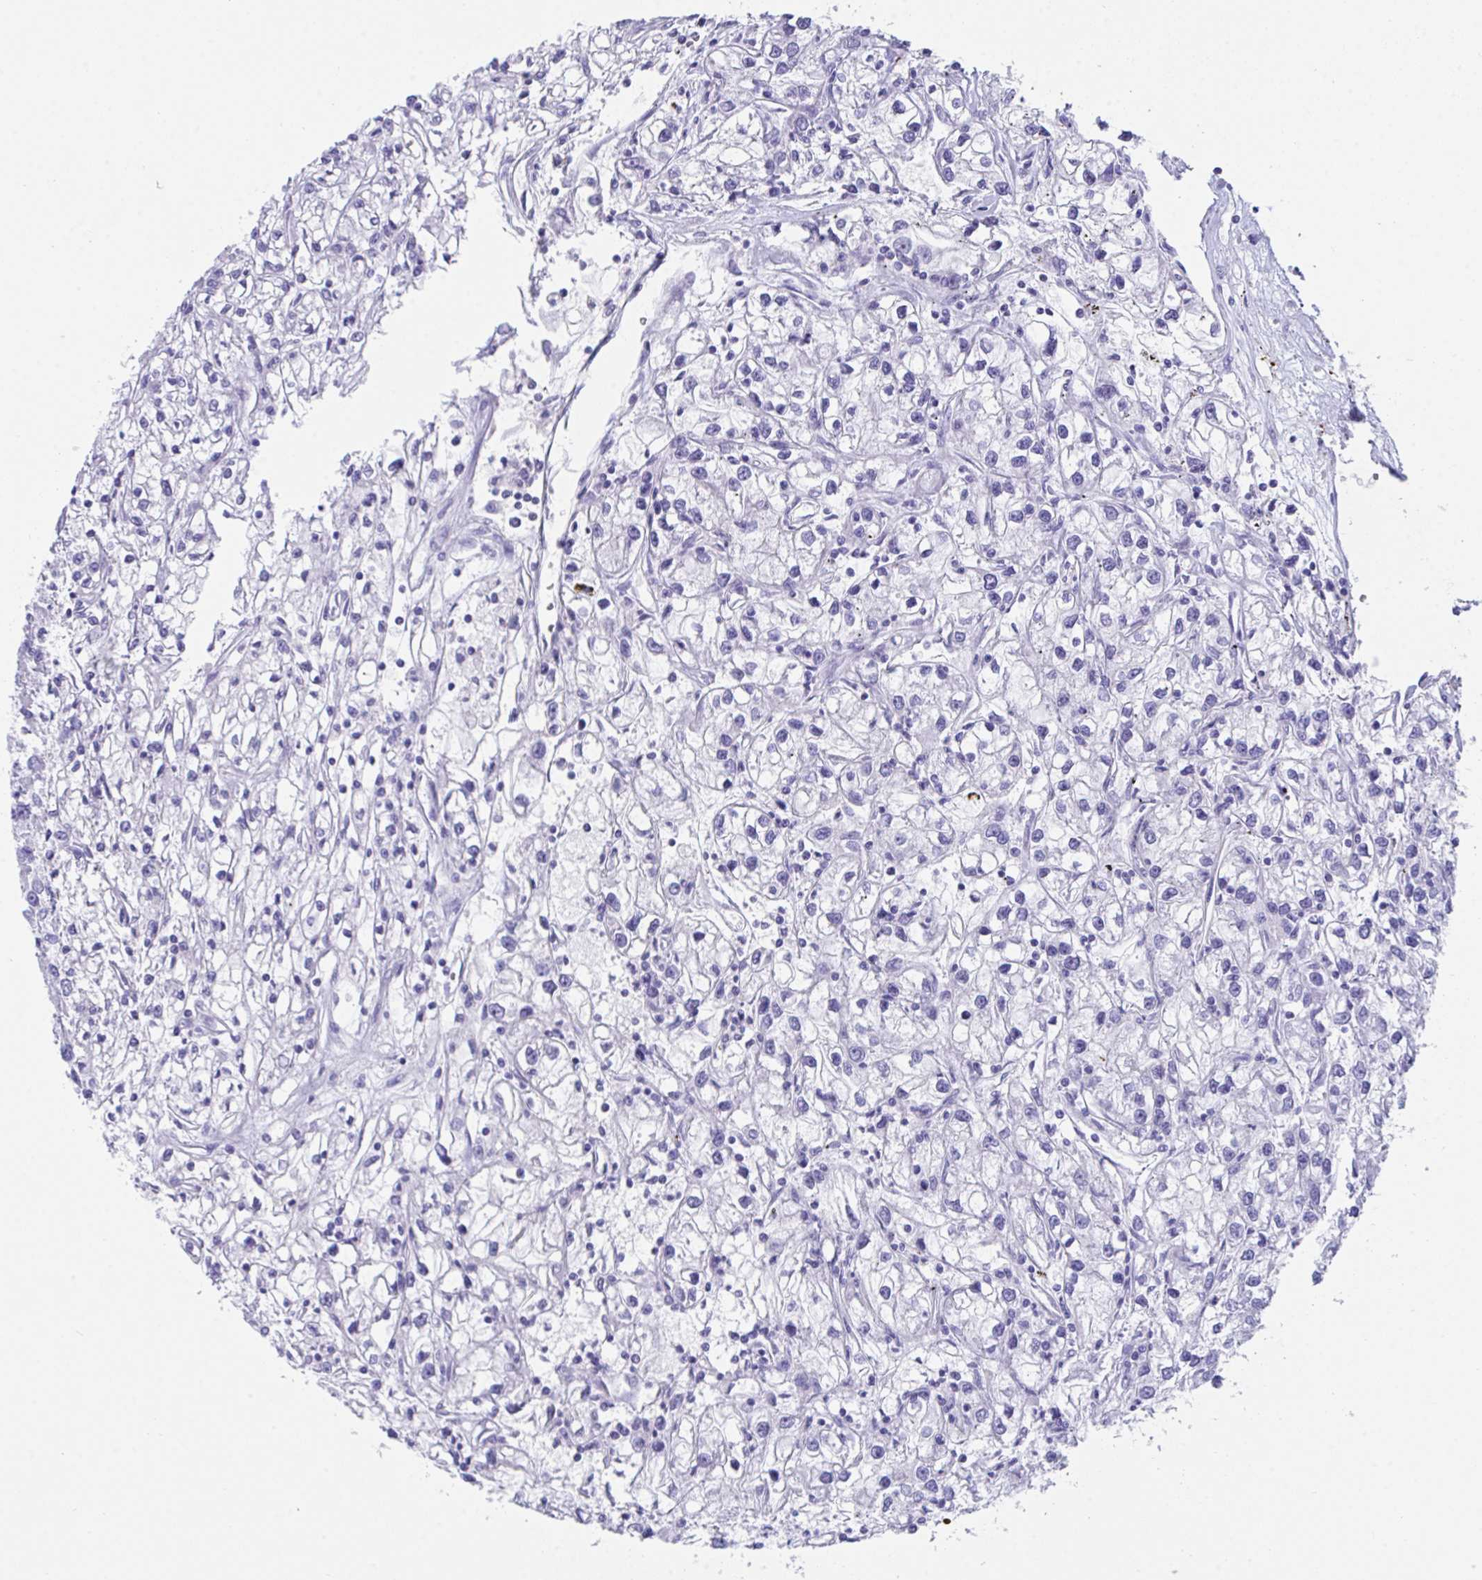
{"staining": {"intensity": "negative", "quantity": "none", "location": "none"}, "tissue": "renal cancer", "cell_type": "Tumor cells", "image_type": "cancer", "snomed": [{"axis": "morphology", "description": "Adenocarcinoma, NOS"}, {"axis": "topography", "description": "Kidney"}], "caption": "Renal cancer was stained to show a protein in brown. There is no significant expression in tumor cells.", "gene": "KMT2E", "patient": {"sex": "female", "age": 59}}